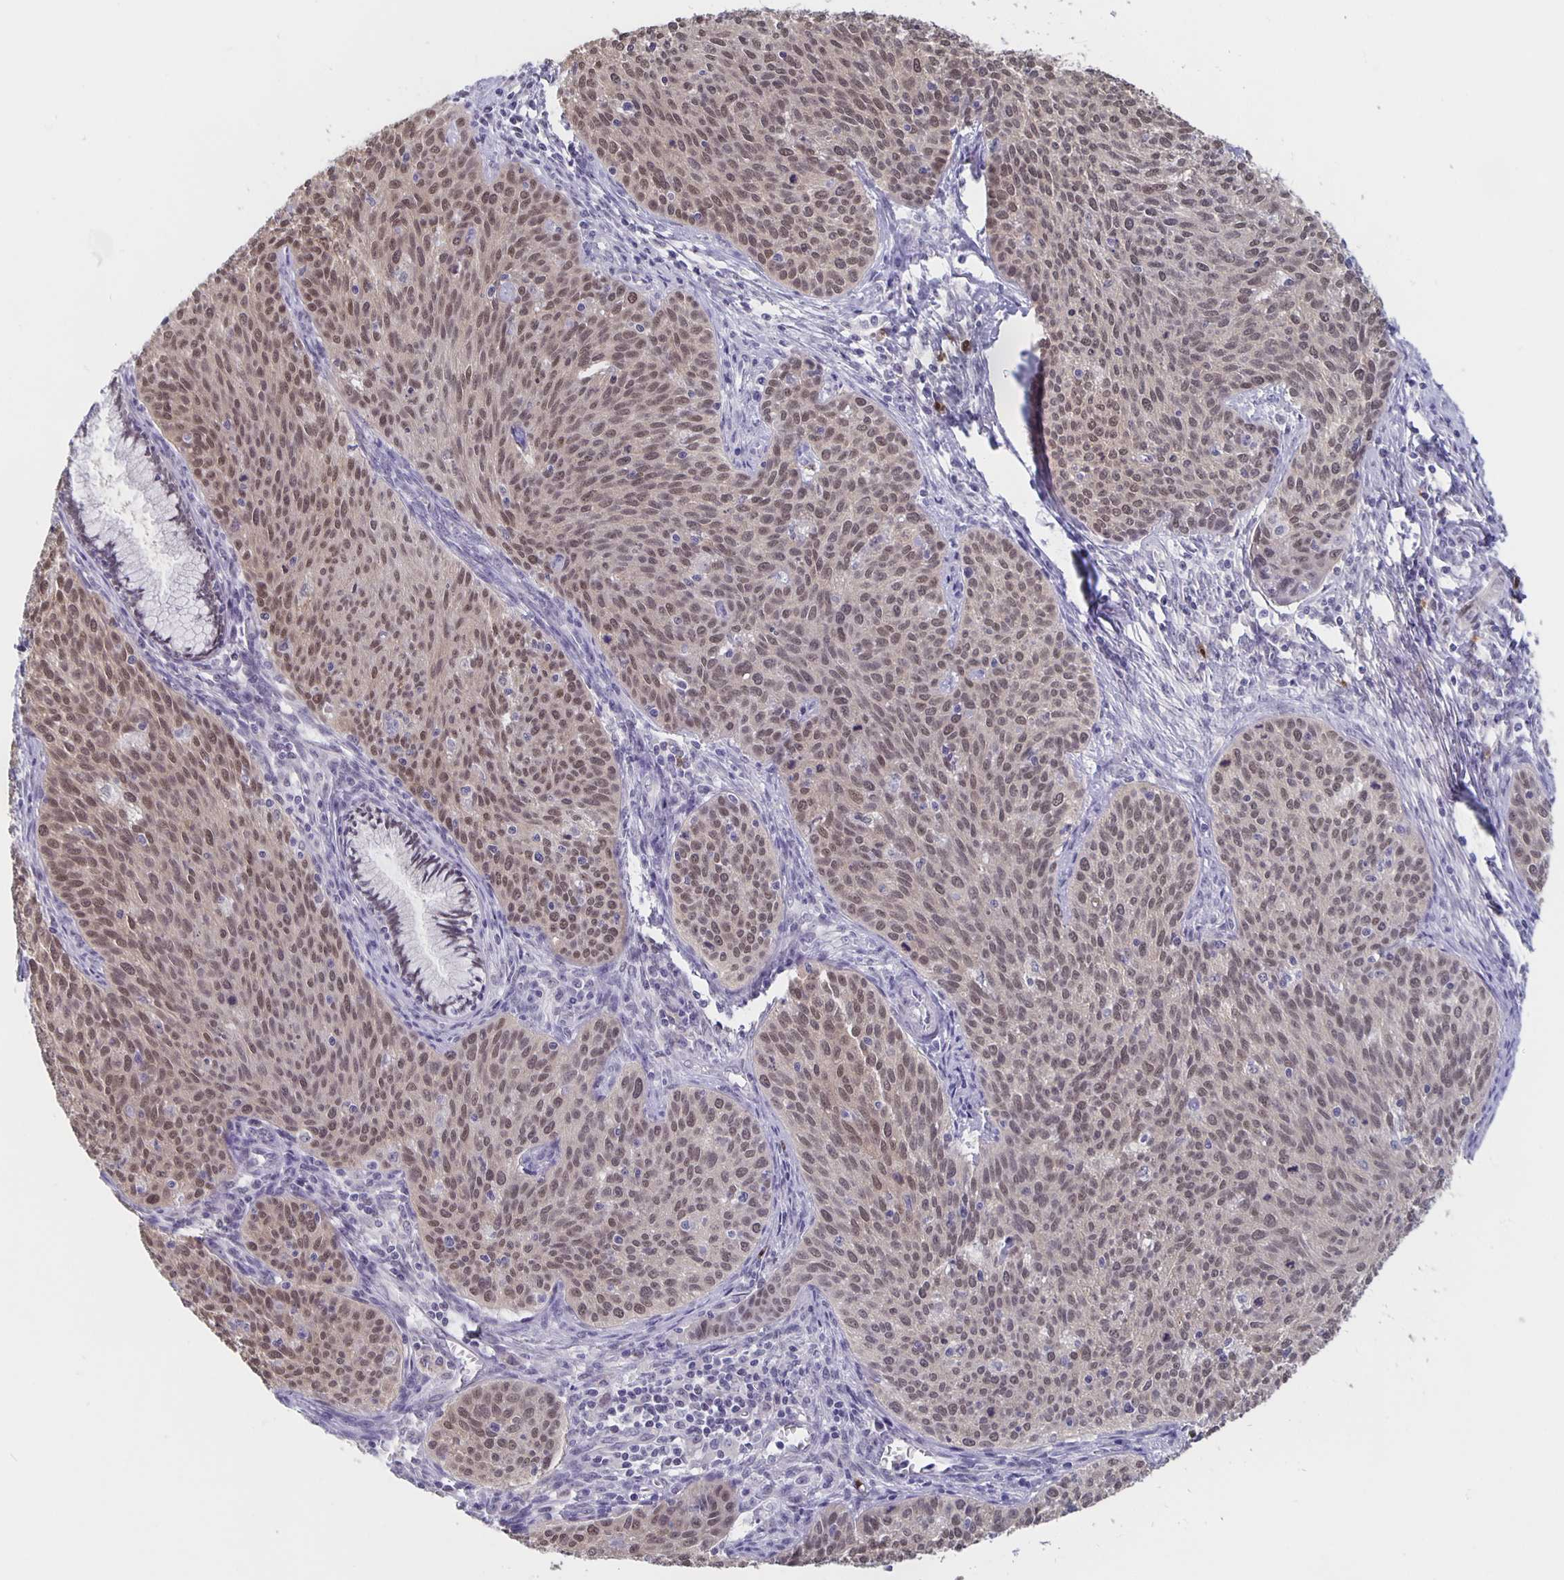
{"staining": {"intensity": "weak", "quantity": ">75%", "location": "nuclear"}, "tissue": "cervical cancer", "cell_type": "Tumor cells", "image_type": "cancer", "snomed": [{"axis": "morphology", "description": "Squamous cell carcinoma, NOS"}, {"axis": "topography", "description": "Cervix"}], "caption": "Weak nuclear expression for a protein is appreciated in approximately >75% of tumor cells of cervical cancer using IHC.", "gene": "ZNF691", "patient": {"sex": "female", "age": 38}}